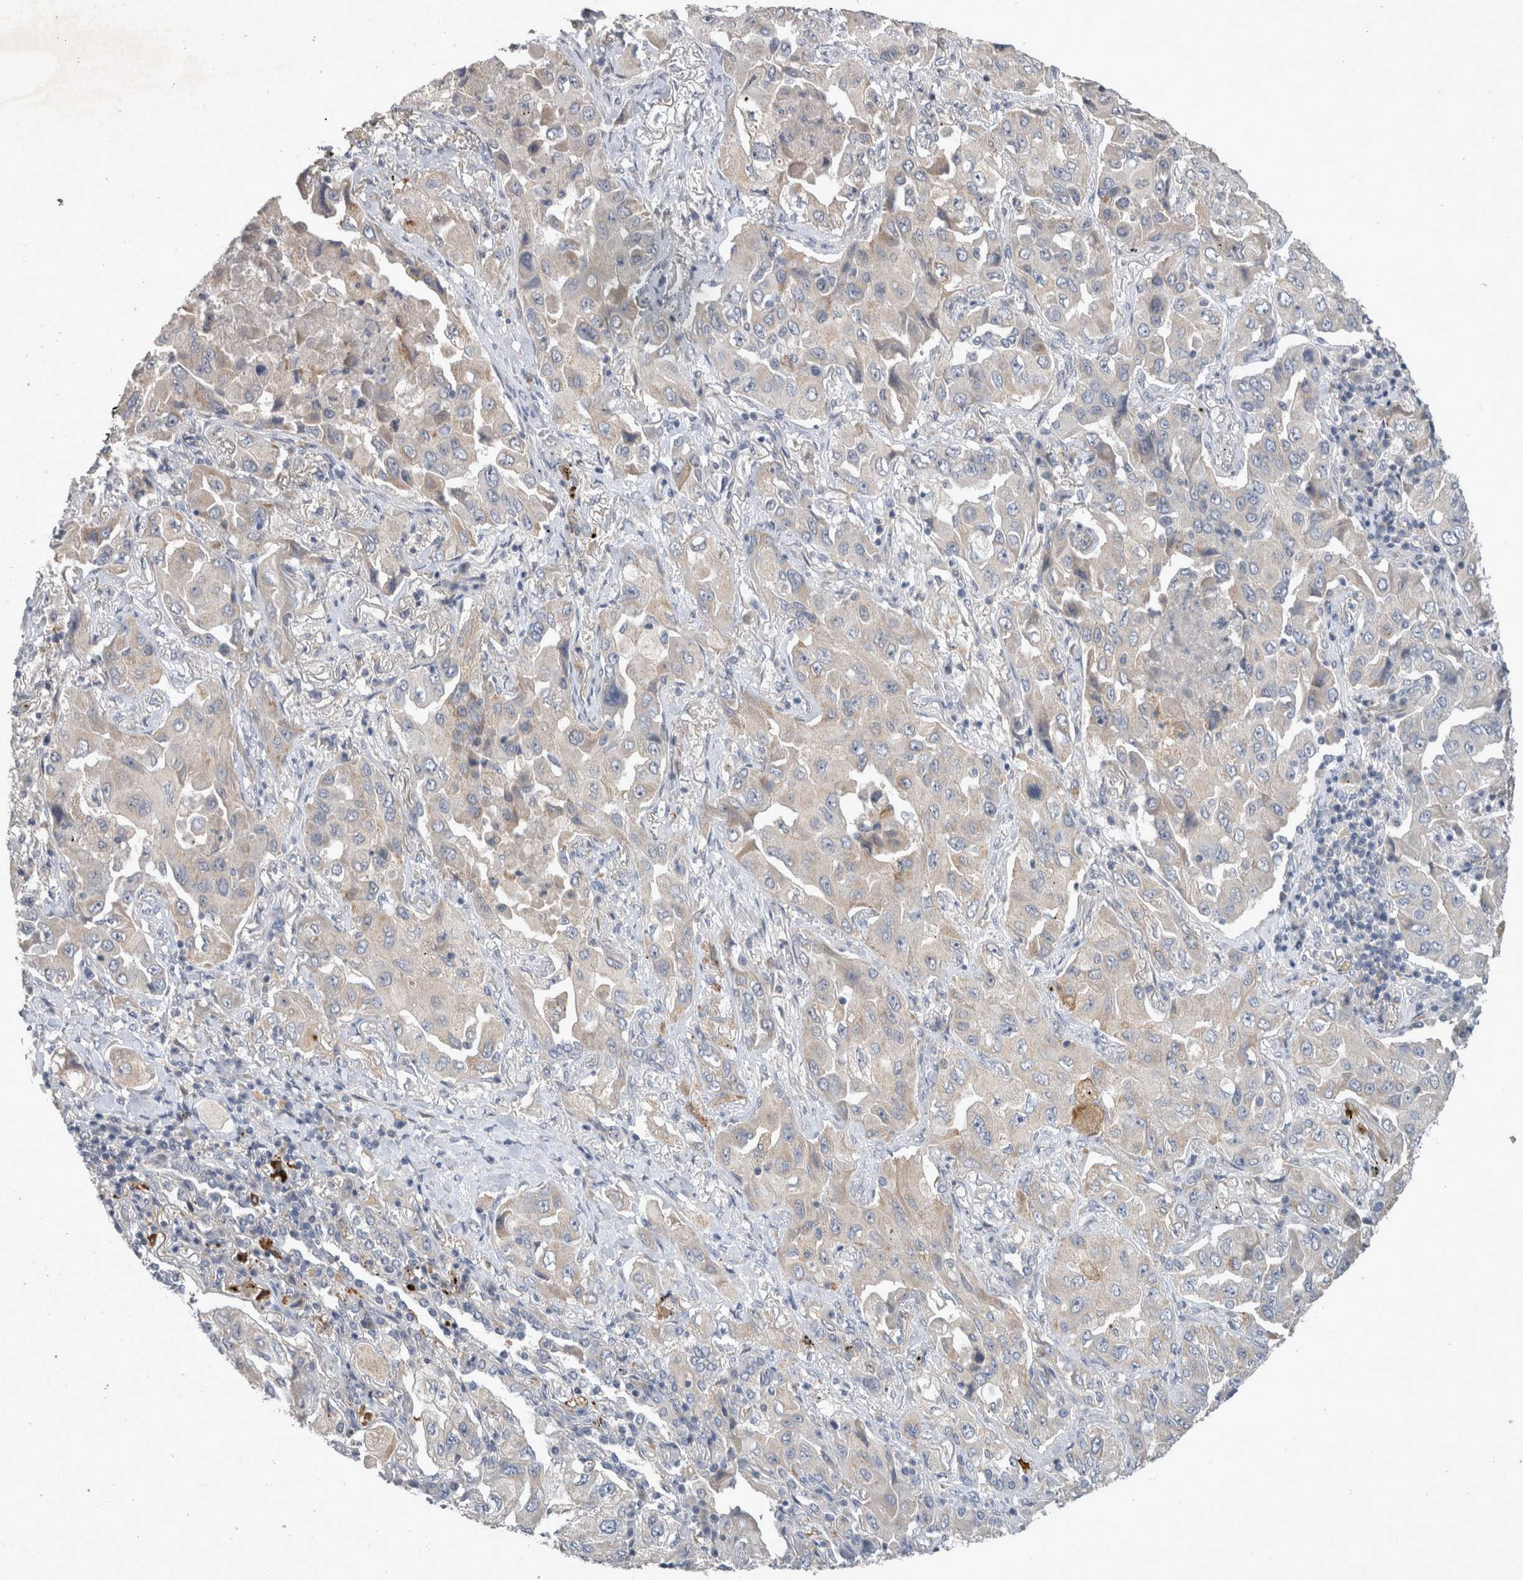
{"staining": {"intensity": "negative", "quantity": "none", "location": "none"}, "tissue": "lung cancer", "cell_type": "Tumor cells", "image_type": "cancer", "snomed": [{"axis": "morphology", "description": "Adenocarcinoma, NOS"}, {"axis": "topography", "description": "Lung"}], "caption": "Immunohistochemical staining of human lung cancer (adenocarcinoma) demonstrates no significant expression in tumor cells.", "gene": "SLC22A11", "patient": {"sex": "female", "age": 65}}